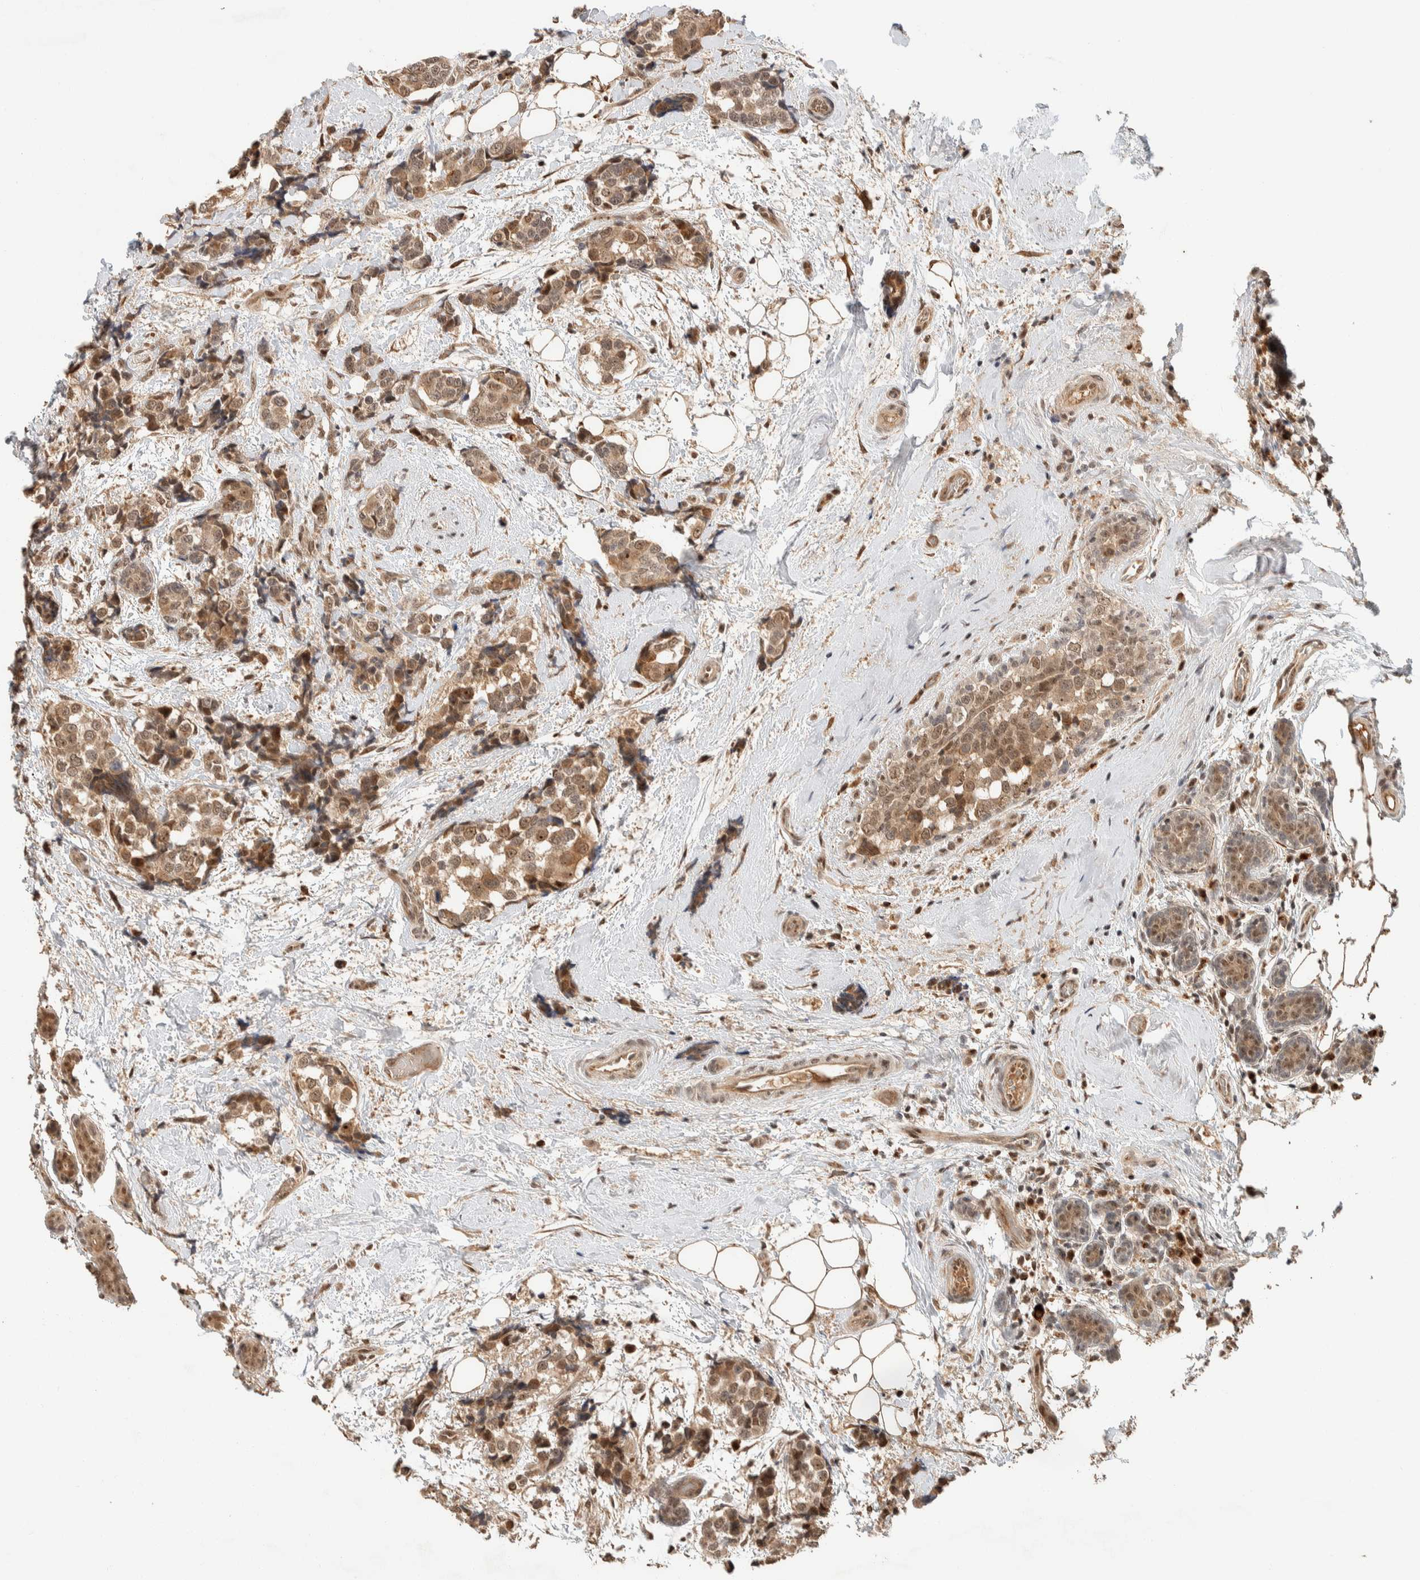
{"staining": {"intensity": "moderate", "quantity": ">75%", "location": "cytoplasmic/membranous,nuclear"}, "tissue": "breast cancer", "cell_type": "Tumor cells", "image_type": "cancer", "snomed": [{"axis": "morphology", "description": "Normal tissue, NOS"}, {"axis": "morphology", "description": "Duct carcinoma"}, {"axis": "topography", "description": "Breast"}], "caption": "This photomicrograph shows immunohistochemistry (IHC) staining of human intraductal carcinoma (breast), with medium moderate cytoplasmic/membranous and nuclear positivity in approximately >75% of tumor cells.", "gene": "ZBTB2", "patient": {"sex": "female", "age": 43}}